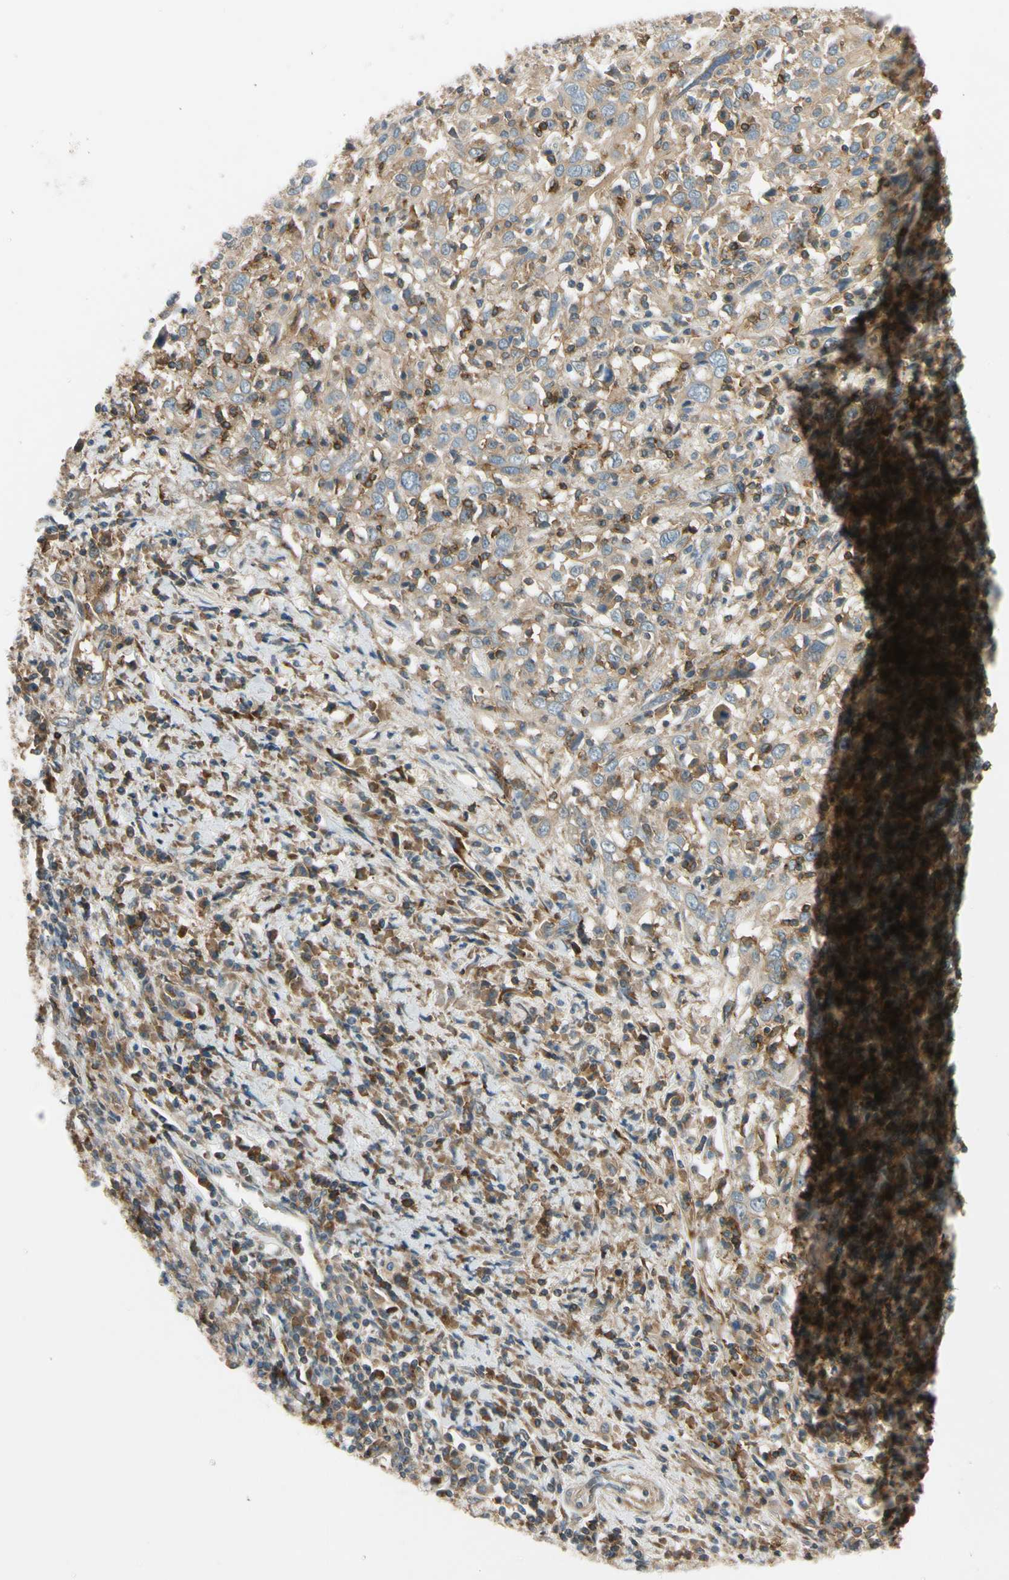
{"staining": {"intensity": "weak", "quantity": ">75%", "location": "cytoplasmic/membranous"}, "tissue": "cervical cancer", "cell_type": "Tumor cells", "image_type": "cancer", "snomed": [{"axis": "morphology", "description": "Squamous cell carcinoma, NOS"}, {"axis": "topography", "description": "Cervix"}], "caption": "Immunohistochemistry (IHC) (DAB) staining of cervical cancer demonstrates weak cytoplasmic/membranous protein expression in about >75% of tumor cells.", "gene": "MST1R", "patient": {"sex": "female", "age": 46}}